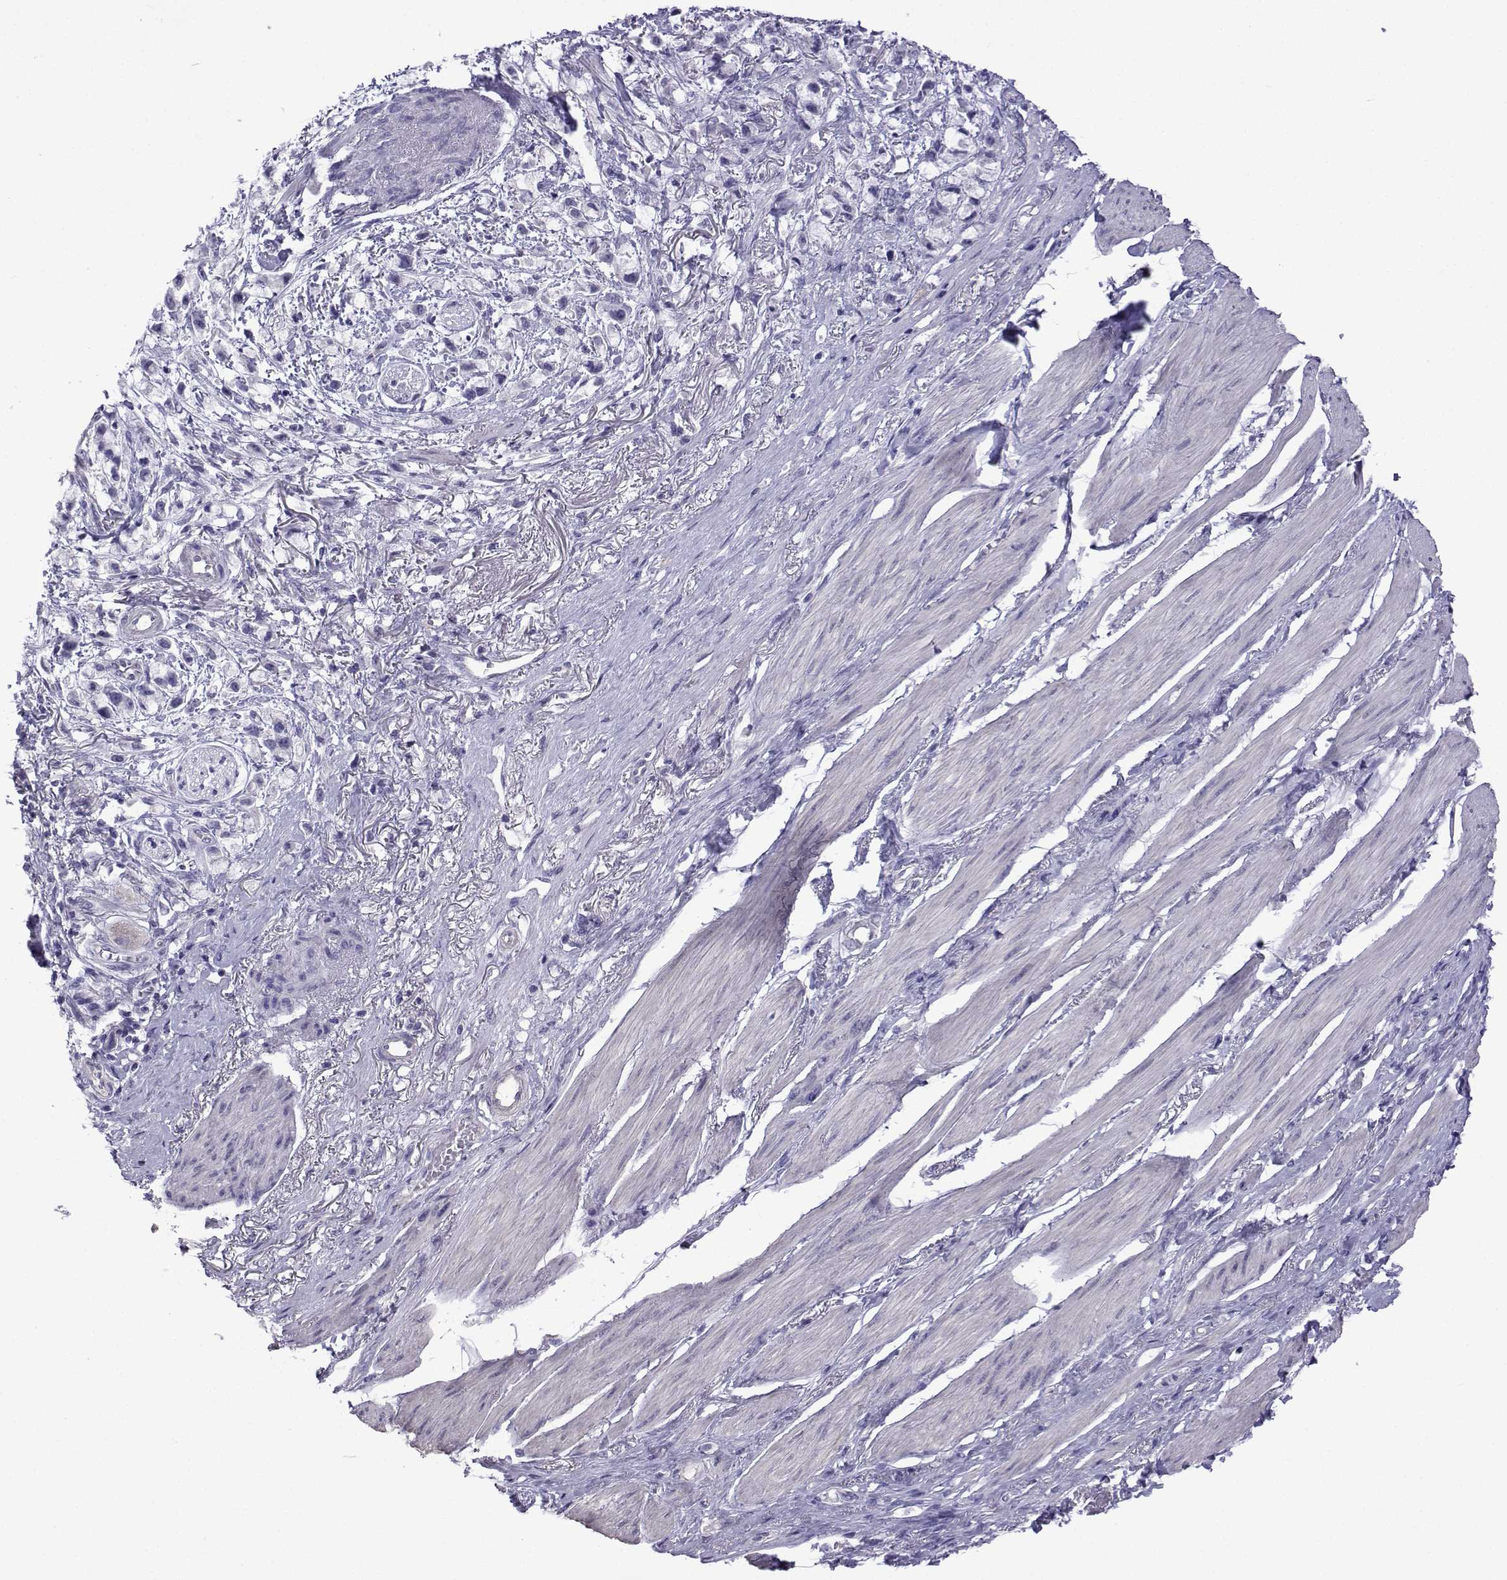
{"staining": {"intensity": "negative", "quantity": "none", "location": "none"}, "tissue": "stomach cancer", "cell_type": "Tumor cells", "image_type": "cancer", "snomed": [{"axis": "morphology", "description": "Adenocarcinoma, NOS"}, {"axis": "topography", "description": "Stomach"}], "caption": "Tumor cells are negative for protein expression in human stomach adenocarcinoma.", "gene": "CFAP70", "patient": {"sex": "female", "age": 81}}